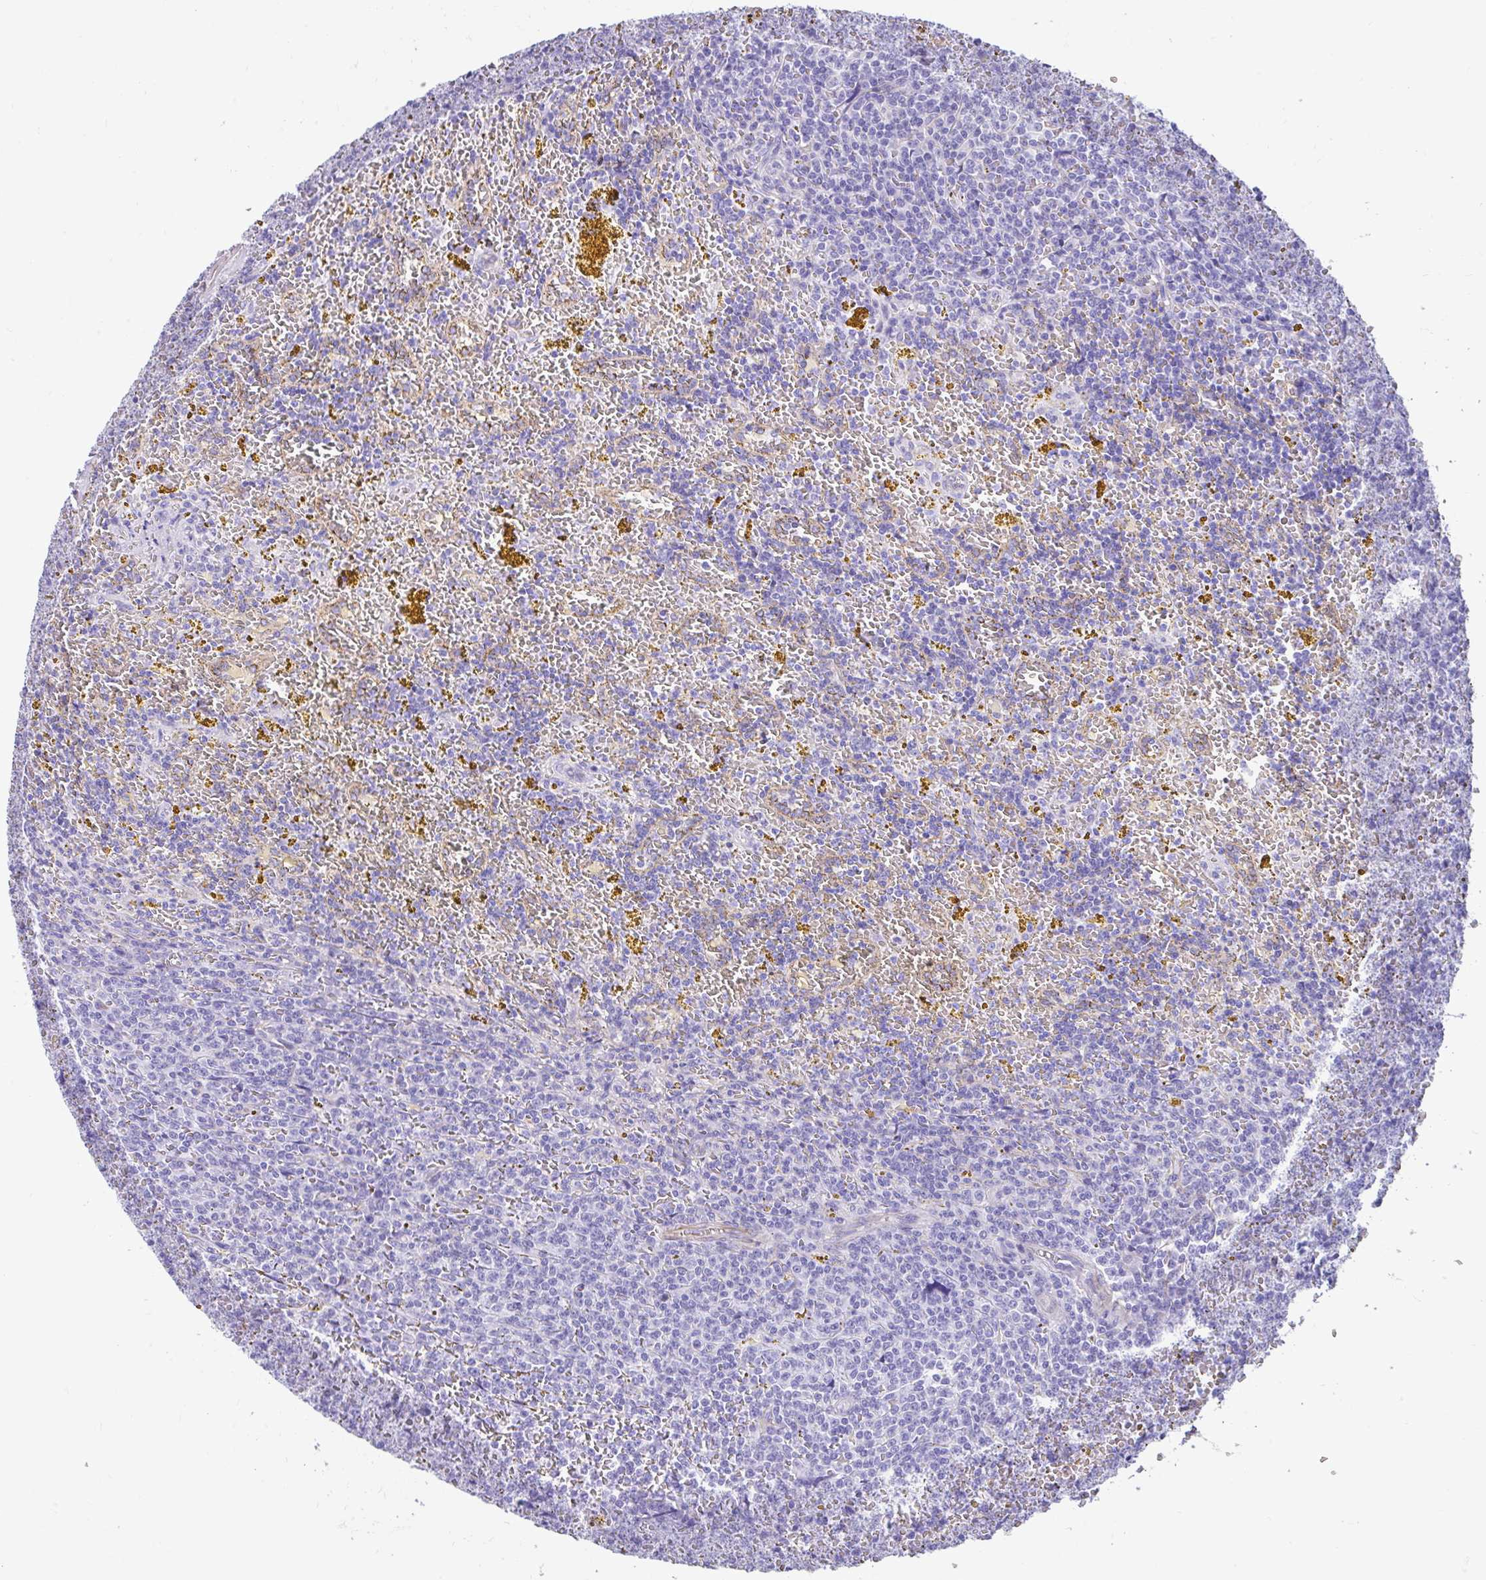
{"staining": {"intensity": "negative", "quantity": "none", "location": "none"}, "tissue": "lymphoma", "cell_type": "Tumor cells", "image_type": "cancer", "snomed": [{"axis": "morphology", "description": "Malignant lymphoma, non-Hodgkin's type, Low grade"}, {"axis": "topography", "description": "Spleen"}, {"axis": "topography", "description": "Lymph node"}], "caption": "This photomicrograph is of lymphoma stained with IHC to label a protein in brown with the nuclei are counter-stained blue. There is no staining in tumor cells. Brightfield microscopy of immunohistochemistry stained with DAB (brown) and hematoxylin (blue), captured at high magnification.", "gene": "FAM107A", "patient": {"sex": "female", "age": 66}}